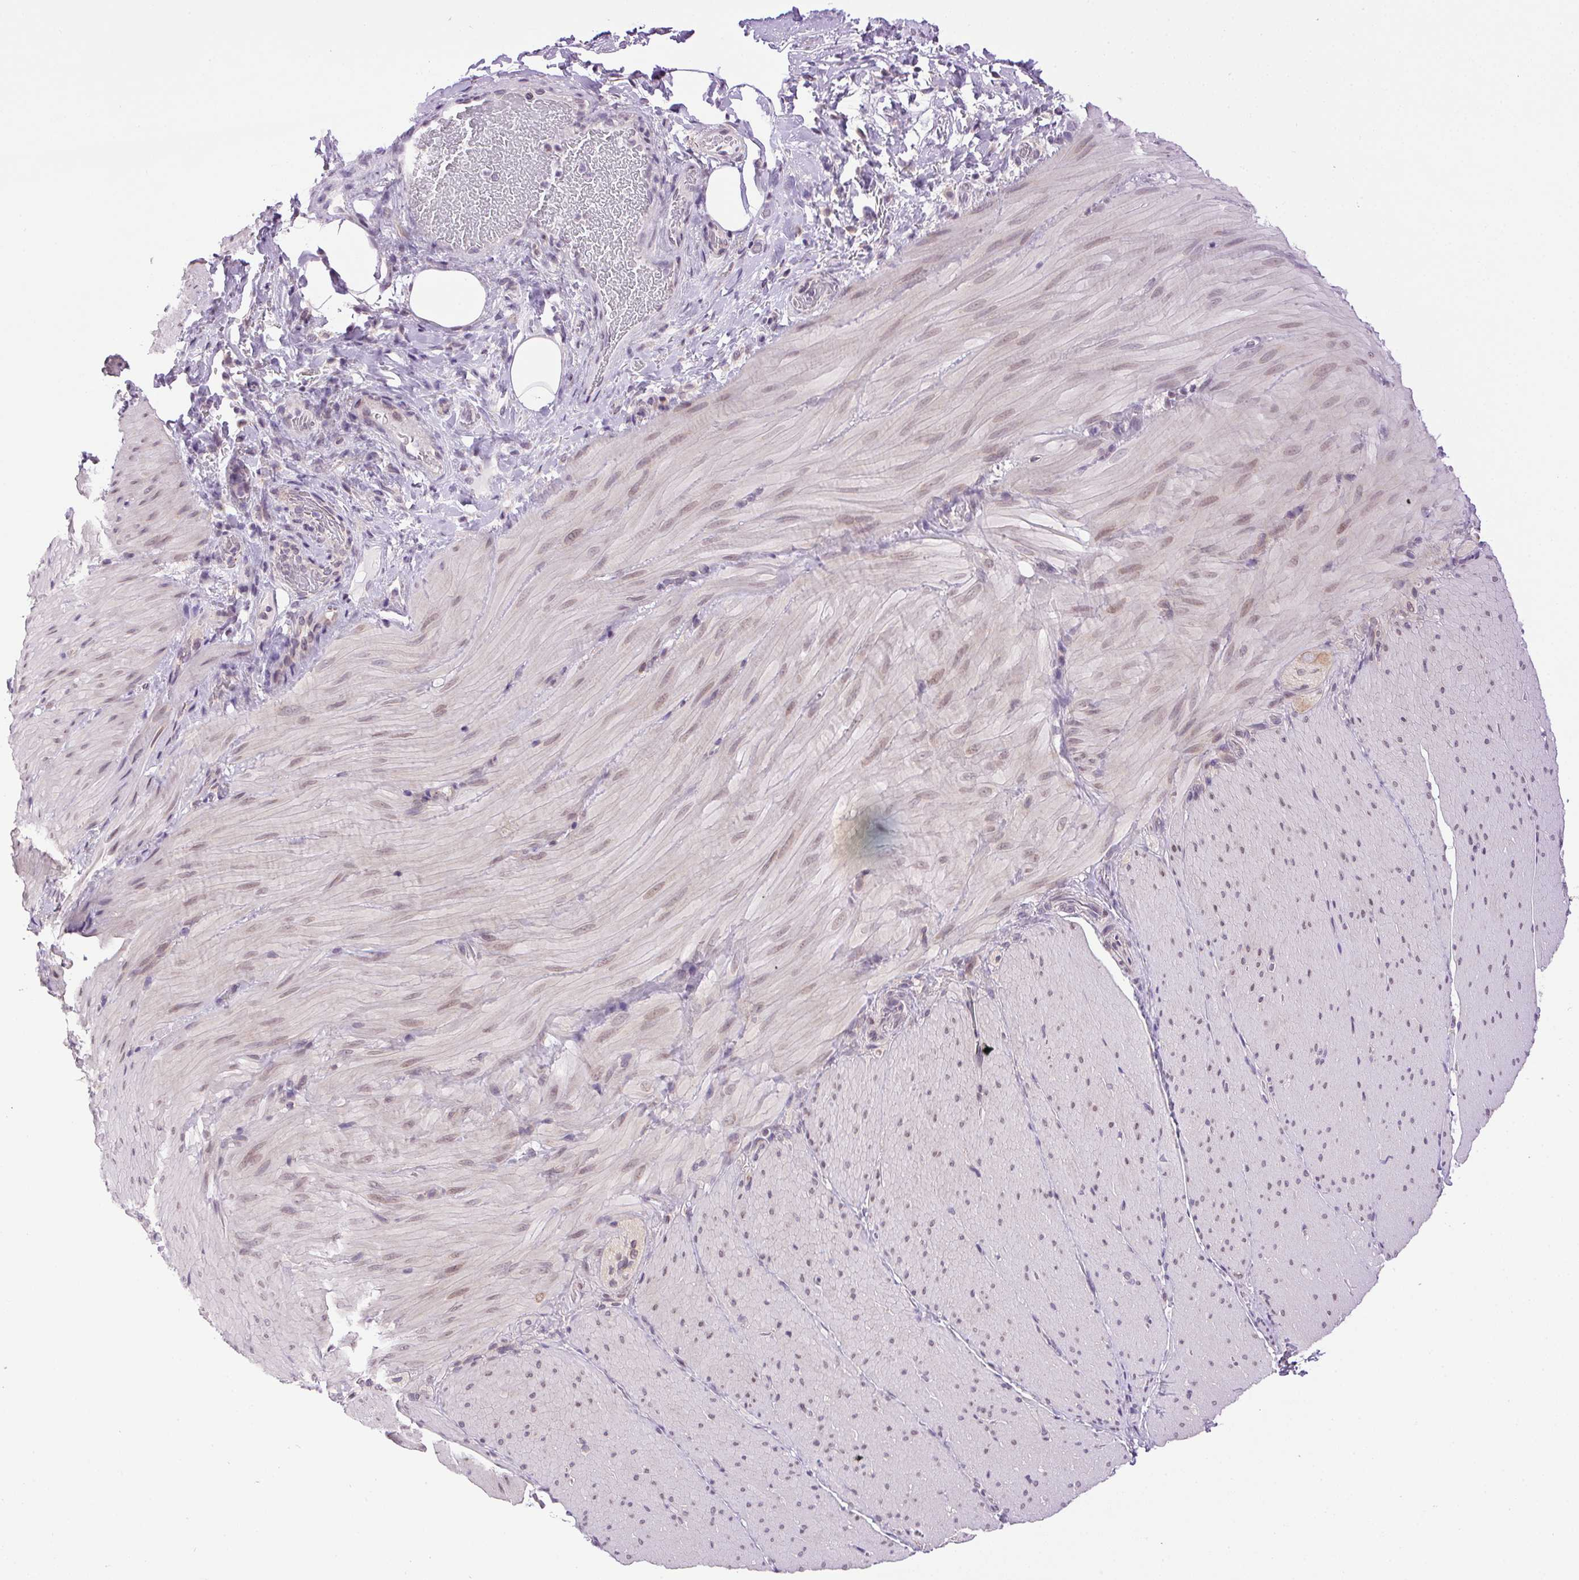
{"staining": {"intensity": "weak", "quantity": "<25%", "location": "nuclear"}, "tissue": "smooth muscle", "cell_type": "Smooth muscle cells", "image_type": "normal", "snomed": [{"axis": "morphology", "description": "Normal tissue, NOS"}, {"axis": "topography", "description": "Smooth muscle"}, {"axis": "topography", "description": "Colon"}], "caption": "This is a micrograph of IHC staining of unremarkable smooth muscle, which shows no expression in smooth muscle cells. (DAB immunohistochemistry (IHC) with hematoxylin counter stain).", "gene": "SMIM13", "patient": {"sex": "male", "age": 73}}